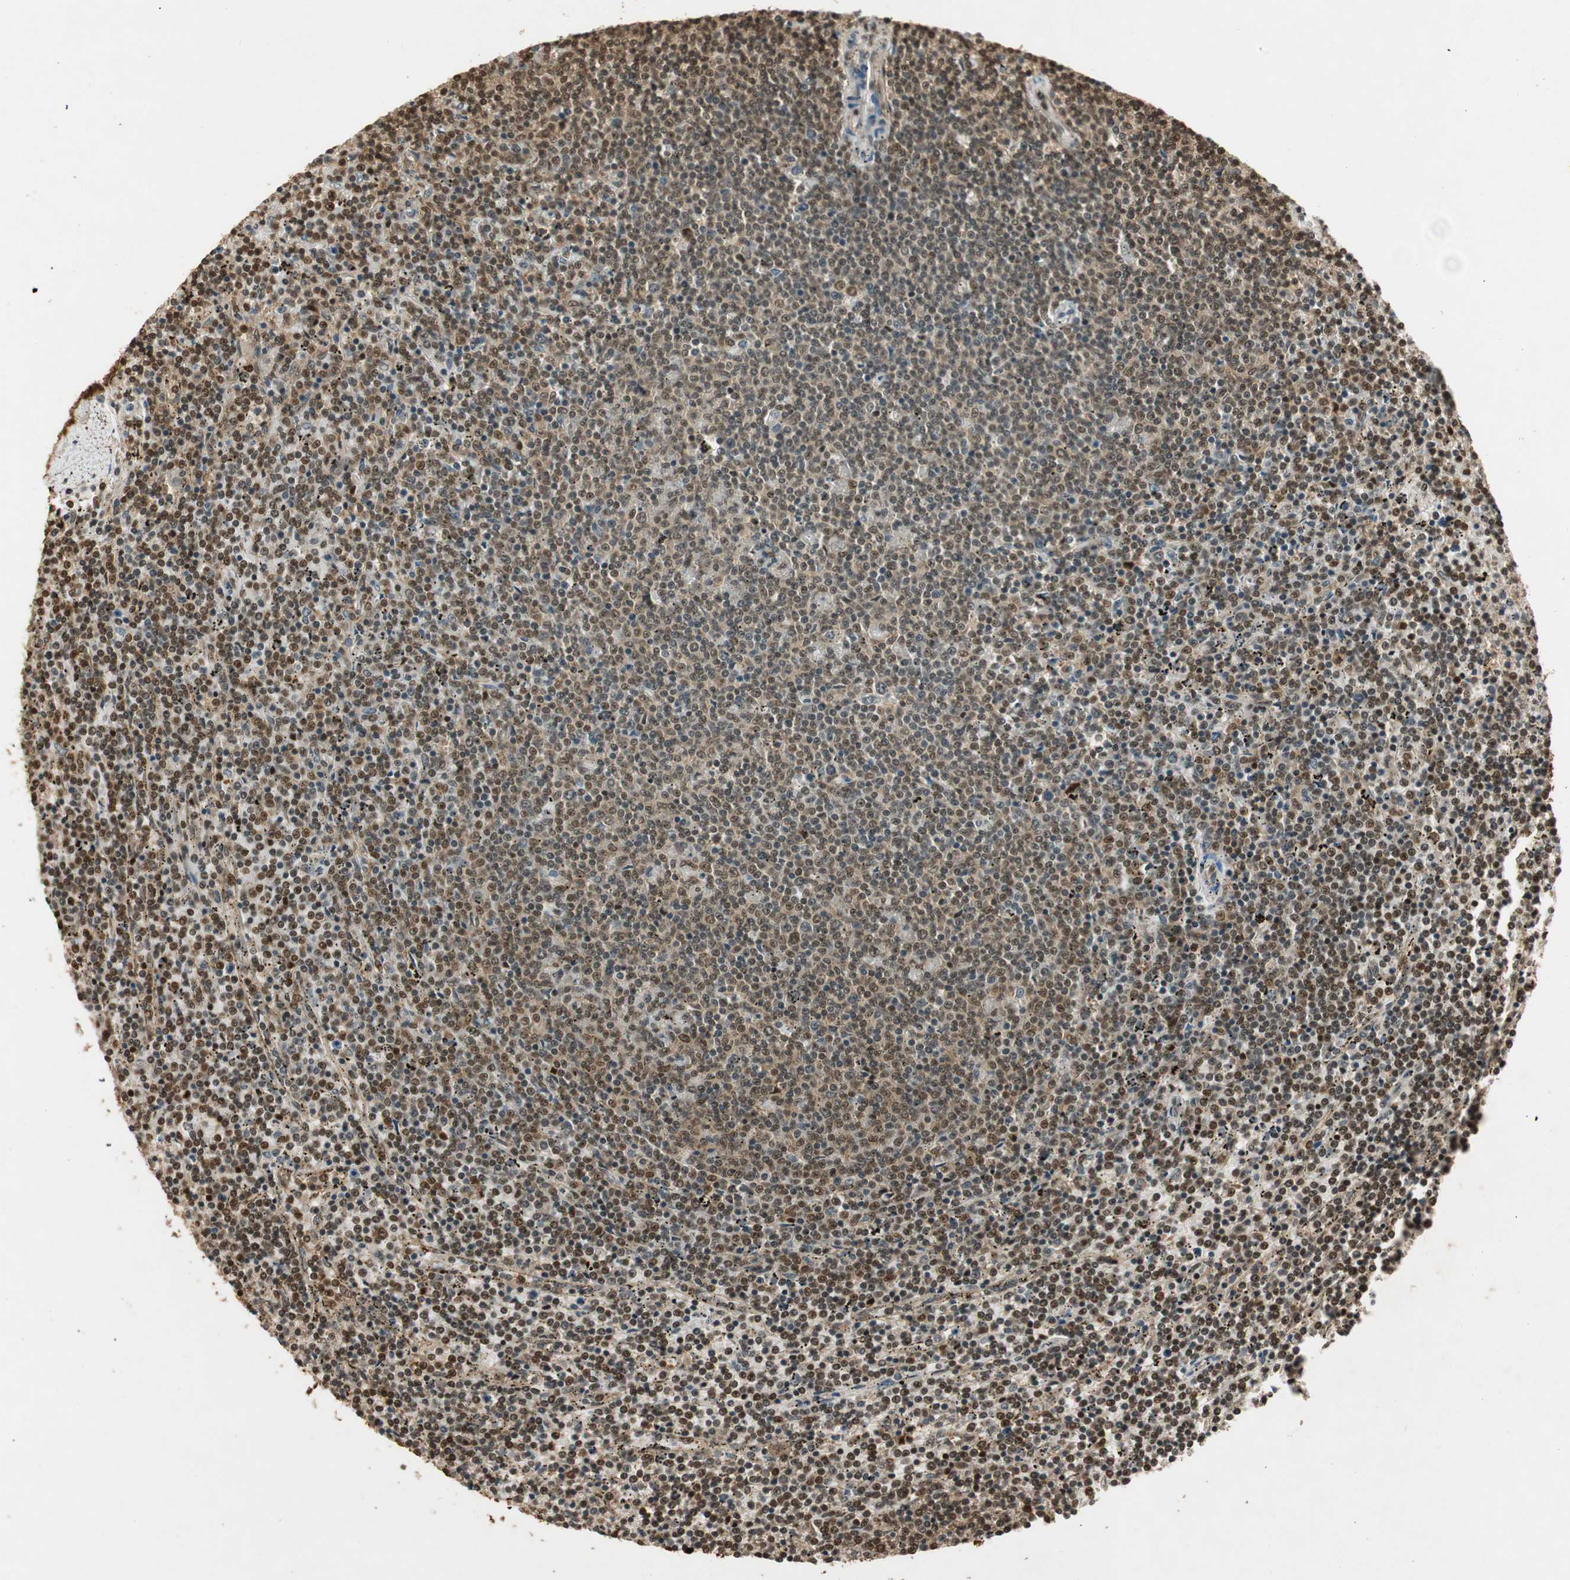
{"staining": {"intensity": "moderate", "quantity": ">75%", "location": "cytoplasmic/membranous,nuclear"}, "tissue": "lymphoma", "cell_type": "Tumor cells", "image_type": "cancer", "snomed": [{"axis": "morphology", "description": "Malignant lymphoma, non-Hodgkin's type, Low grade"}, {"axis": "topography", "description": "Spleen"}], "caption": "Lymphoma stained with a brown dye displays moderate cytoplasmic/membranous and nuclear positive expression in about >75% of tumor cells.", "gene": "RPA3", "patient": {"sex": "female", "age": 50}}